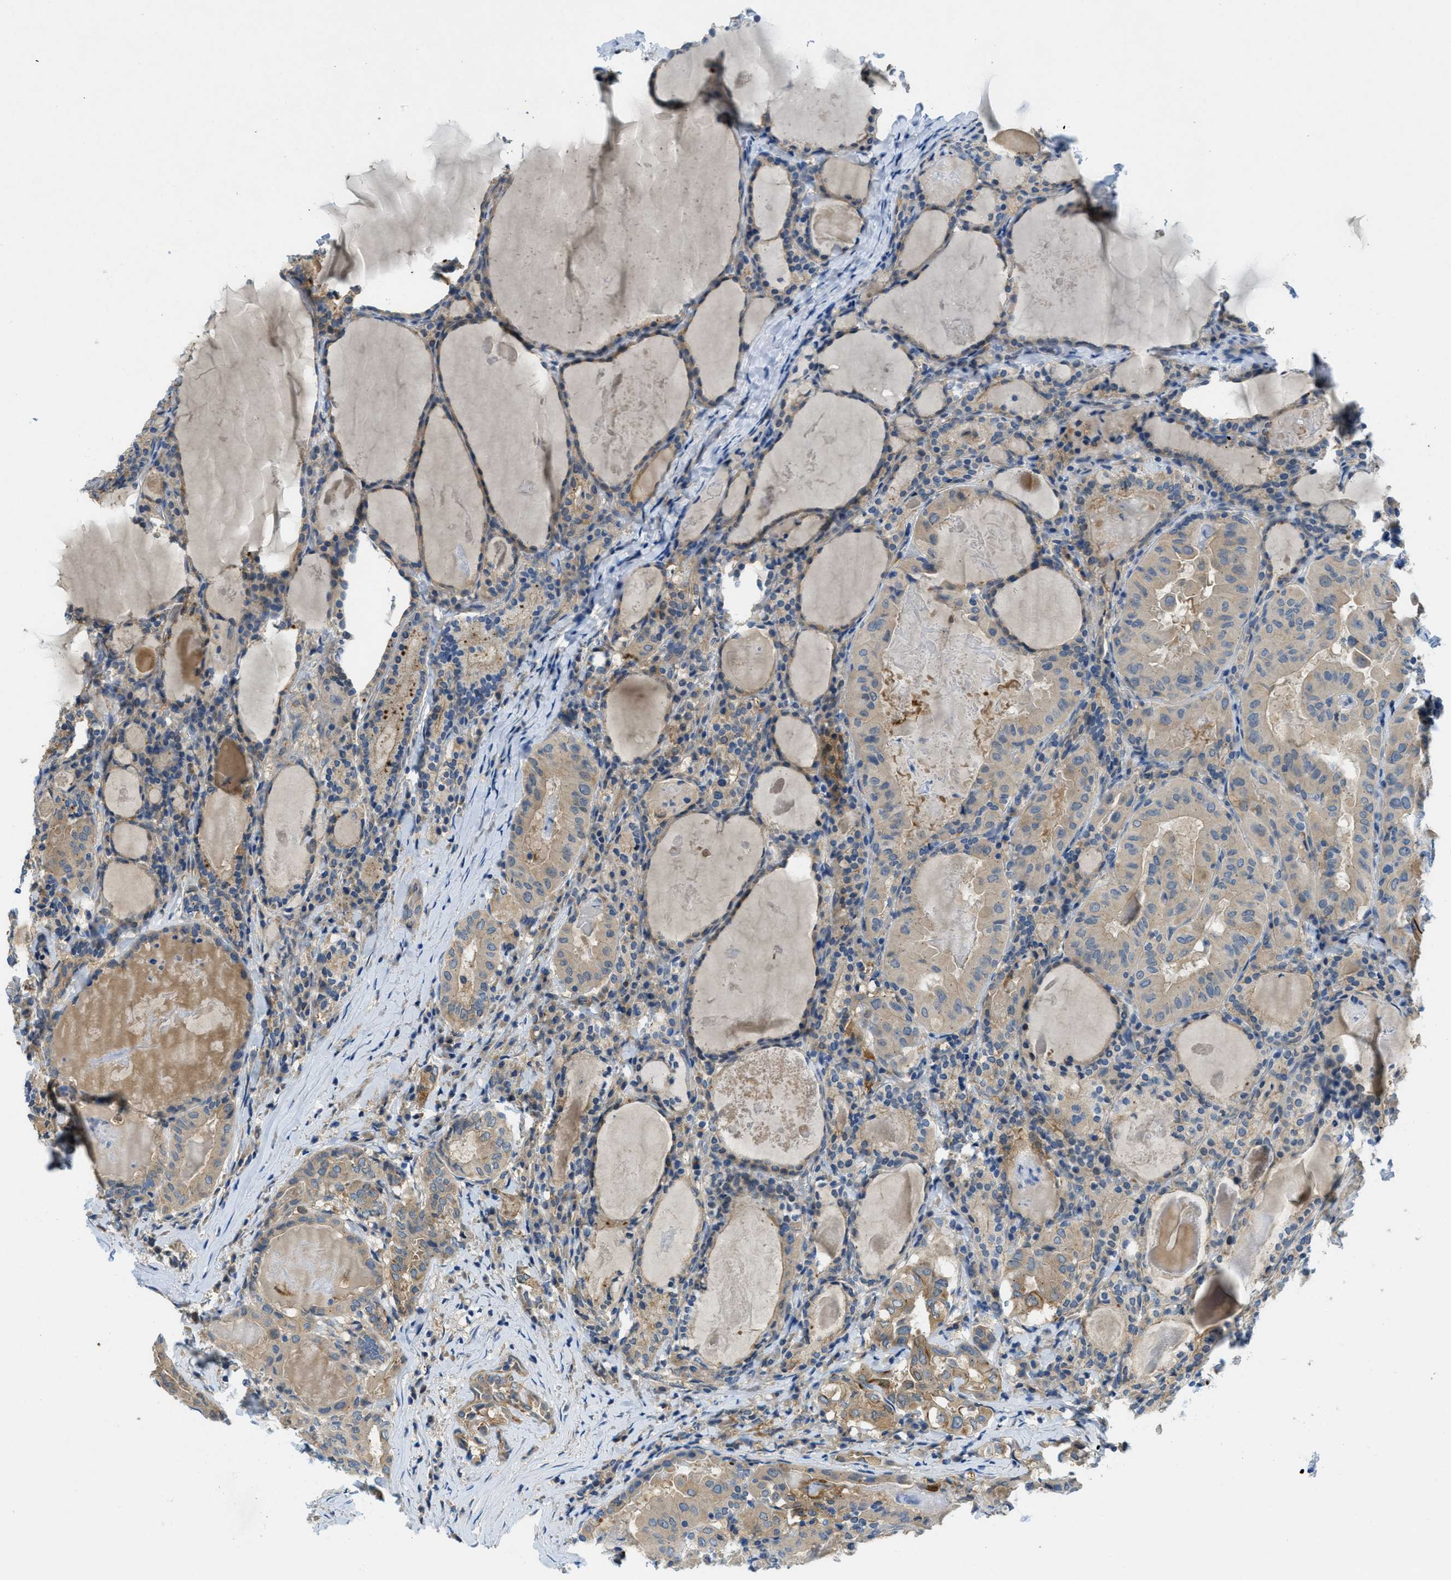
{"staining": {"intensity": "negative", "quantity": "none", "location": "none"}, "tissue": "thyroid cancer", "cell_type": "Tumor cells", "image_type": "cancer", "snomed": [{"axis": "morphology", "description": "Papillary adenocarcinoma, NOS"}, {"axis": "topography", "description": "Thyroid gland"}], "caption": "The immunohistochemistry histopathology image has no significant staining in tumor cells of thyroid papillary adenocarcinoma tissue.", "gene": "RIPK2", "patient": {"sex": "female", "age": 42}}